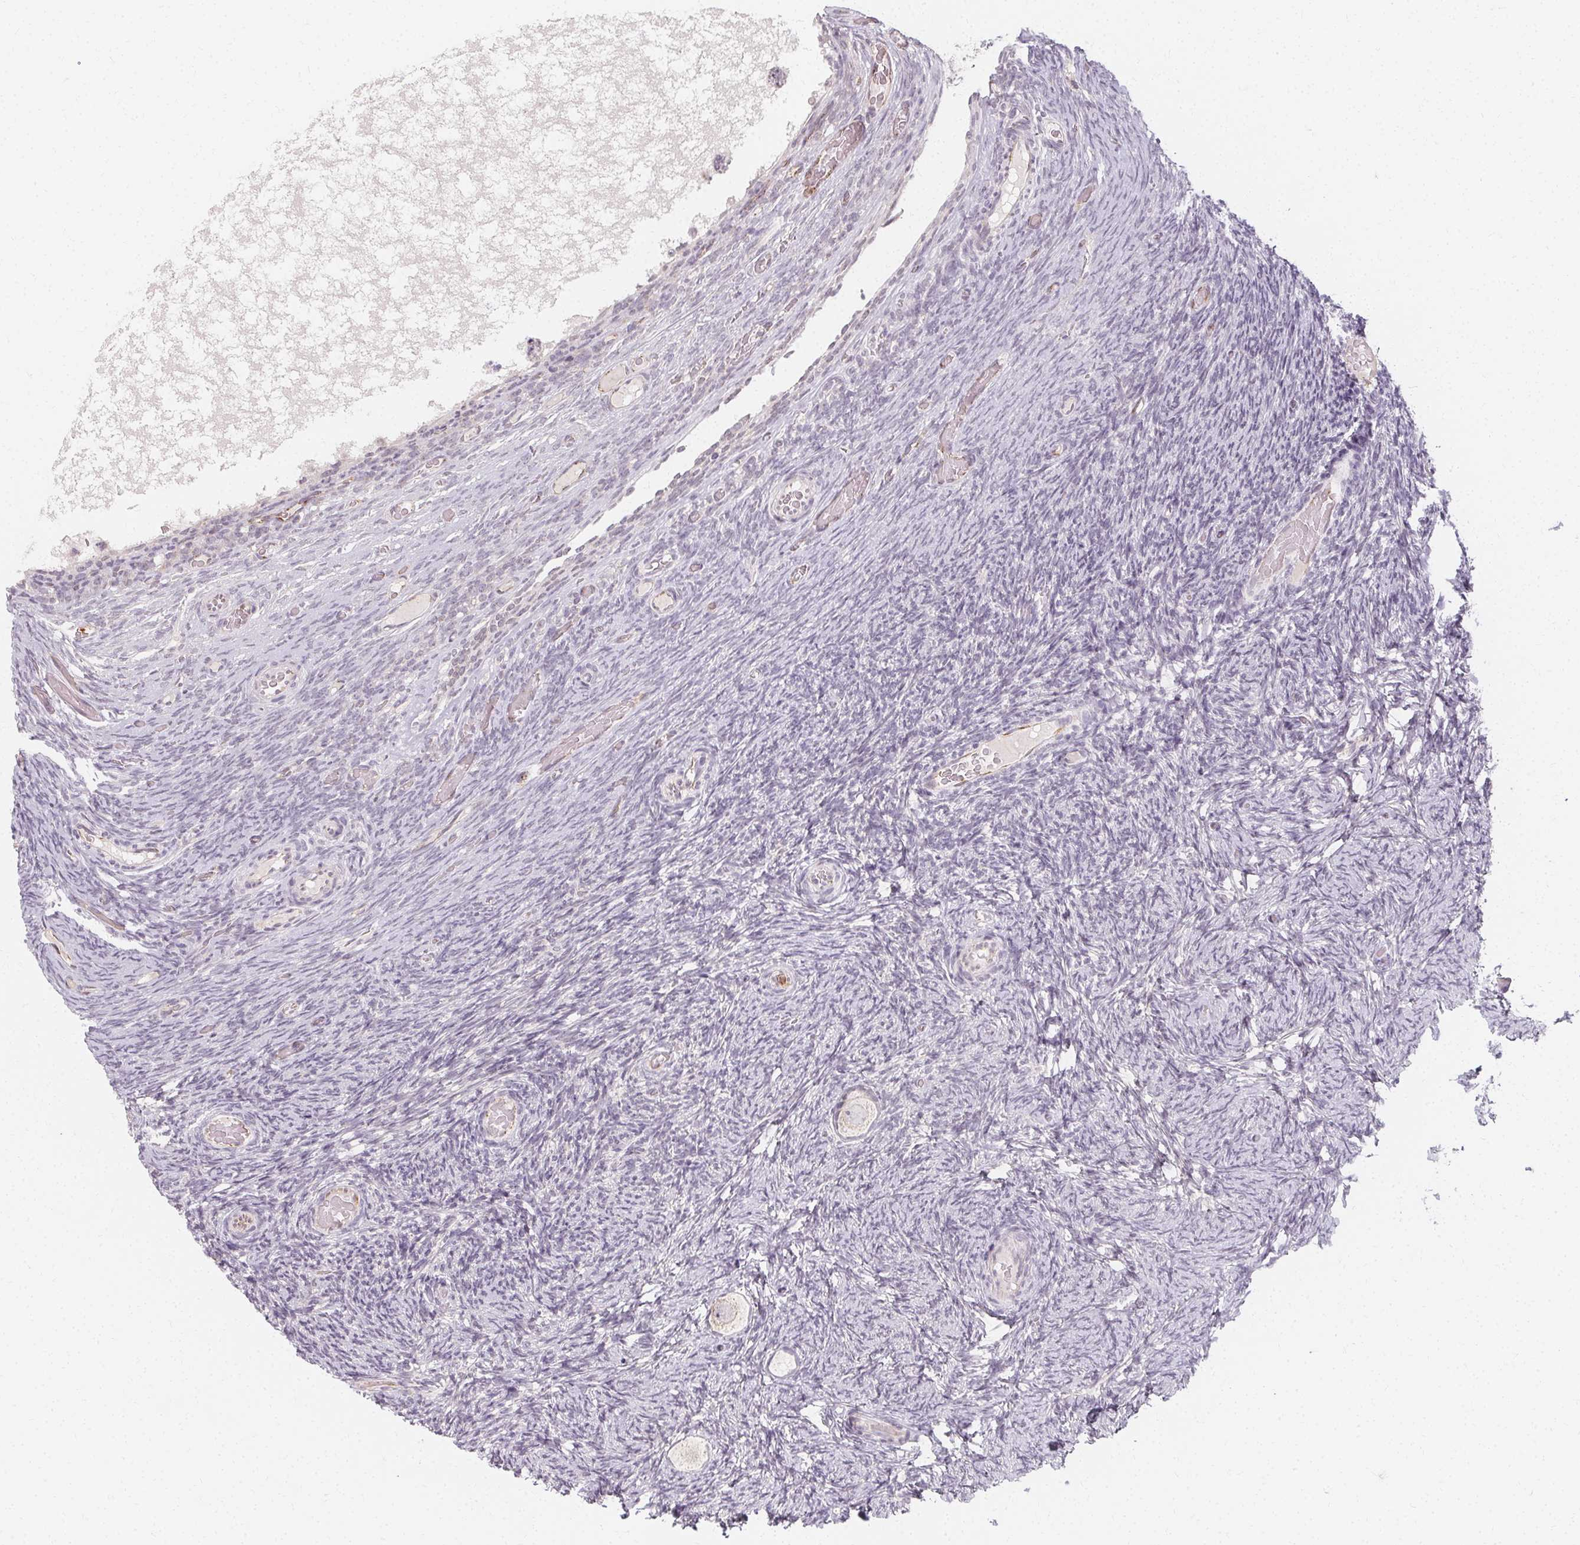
{"staining": {"intensity": "negative", "quantity": "none", "location": "none"}, "tissue": "ovary", "cell_type": "Follicle cells", "image_type": "normal", "snomed": [{"axis": "morphology", "description": "Normal tissue, NOS"}, {"axis": "topography", "description": "Ovary"}], "caption": "Immunohistochemistry (IHC) histopathology image of benign ovary stained for a protein (brown), which reveals no positivity in follicle cells. Brightfield microscopy of IHC stained with DAB (brown) and hematoxylin (blue), captured at high magnification.", "gene": "CLCNKA", "patient": {"sex": "female", "age": 34}}